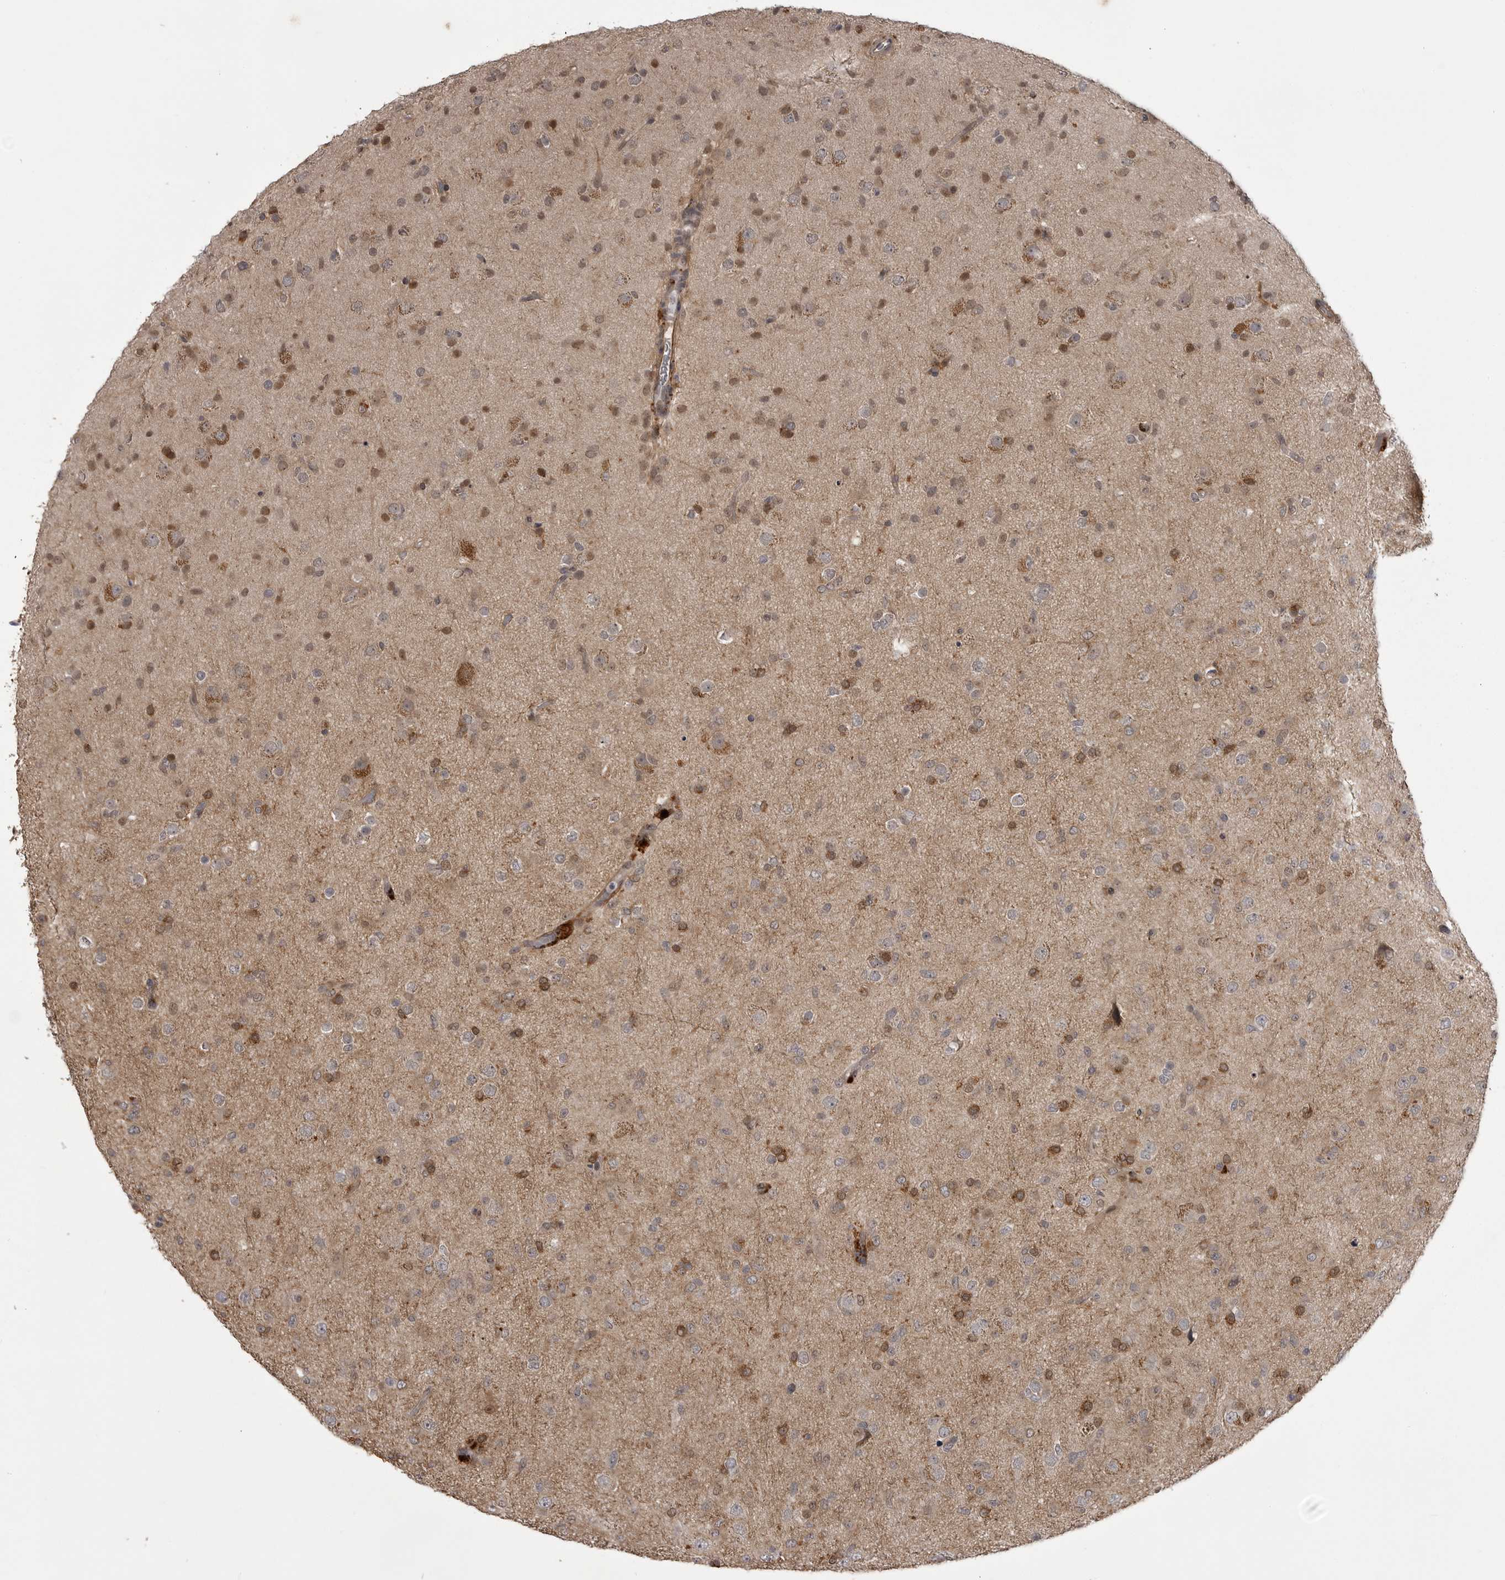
{"staining": {"intensity": "moderate", "quantity": "25%-75%", "location": "cytoplasmic/membranous,nuclear"}, "tissue": "glioma", "cell_type": "Tumor cells", "image_type": "cancer", "snomed": [{"axis": "morphology", "description": "Glioma, malignant, Low grade"}, {"axis": "topography", "description": "Brain"}], "caption": "Immunohistochemistry (IHC) micrograph of neoplastic tissue: human glioma stained using immunohistochemistry displays medium levels of moderate protein expression localized specifically in the cytoplasmic/membranous and nuclear of tumor cells, appearing as a cytoplasmic/membranous and nuclear brown color.", "gene": "SNX16", "patient": {"sex": "male", "age": 65}}